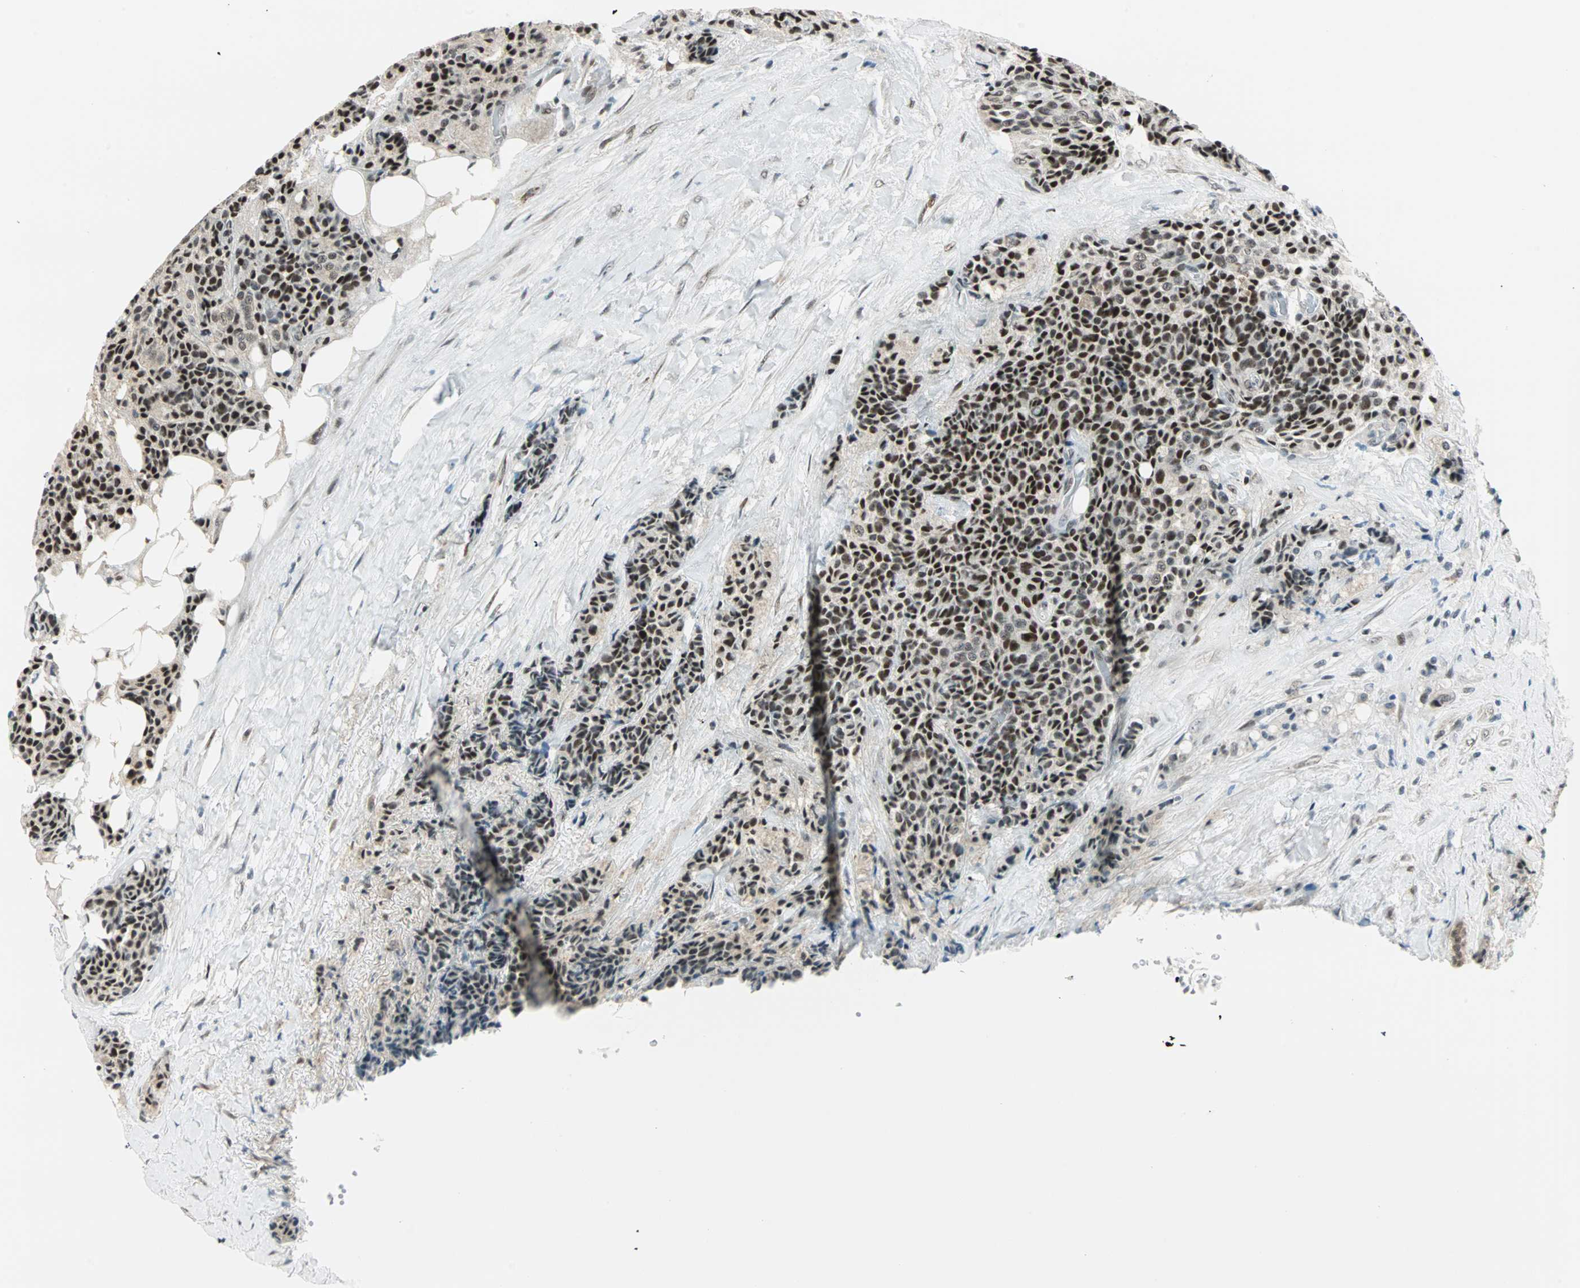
{"staining": {"intensity": "moderate", "quantity": ">75%", "location": "nuclear"}, "tissue": "carcinoid", "cell_type": "Tumor cells", "image_type": "cancer", "snomed": [{"axis": "morphology", "description": "Carcinoid, malignant, NOS"}, {"axis": "topography", "description": "Colon"}], "caption": "IHC micrograph of neoplastic tissue: human carcinoid (malignant) stained using immunohistochemistry demonstrates medium levels of moderate protein expression localized specifically in the nuclear of tumor cells, appearing as a nuclear brown color.", "gene": "BLM", "patient": {"sex": "female", "age": 61}}